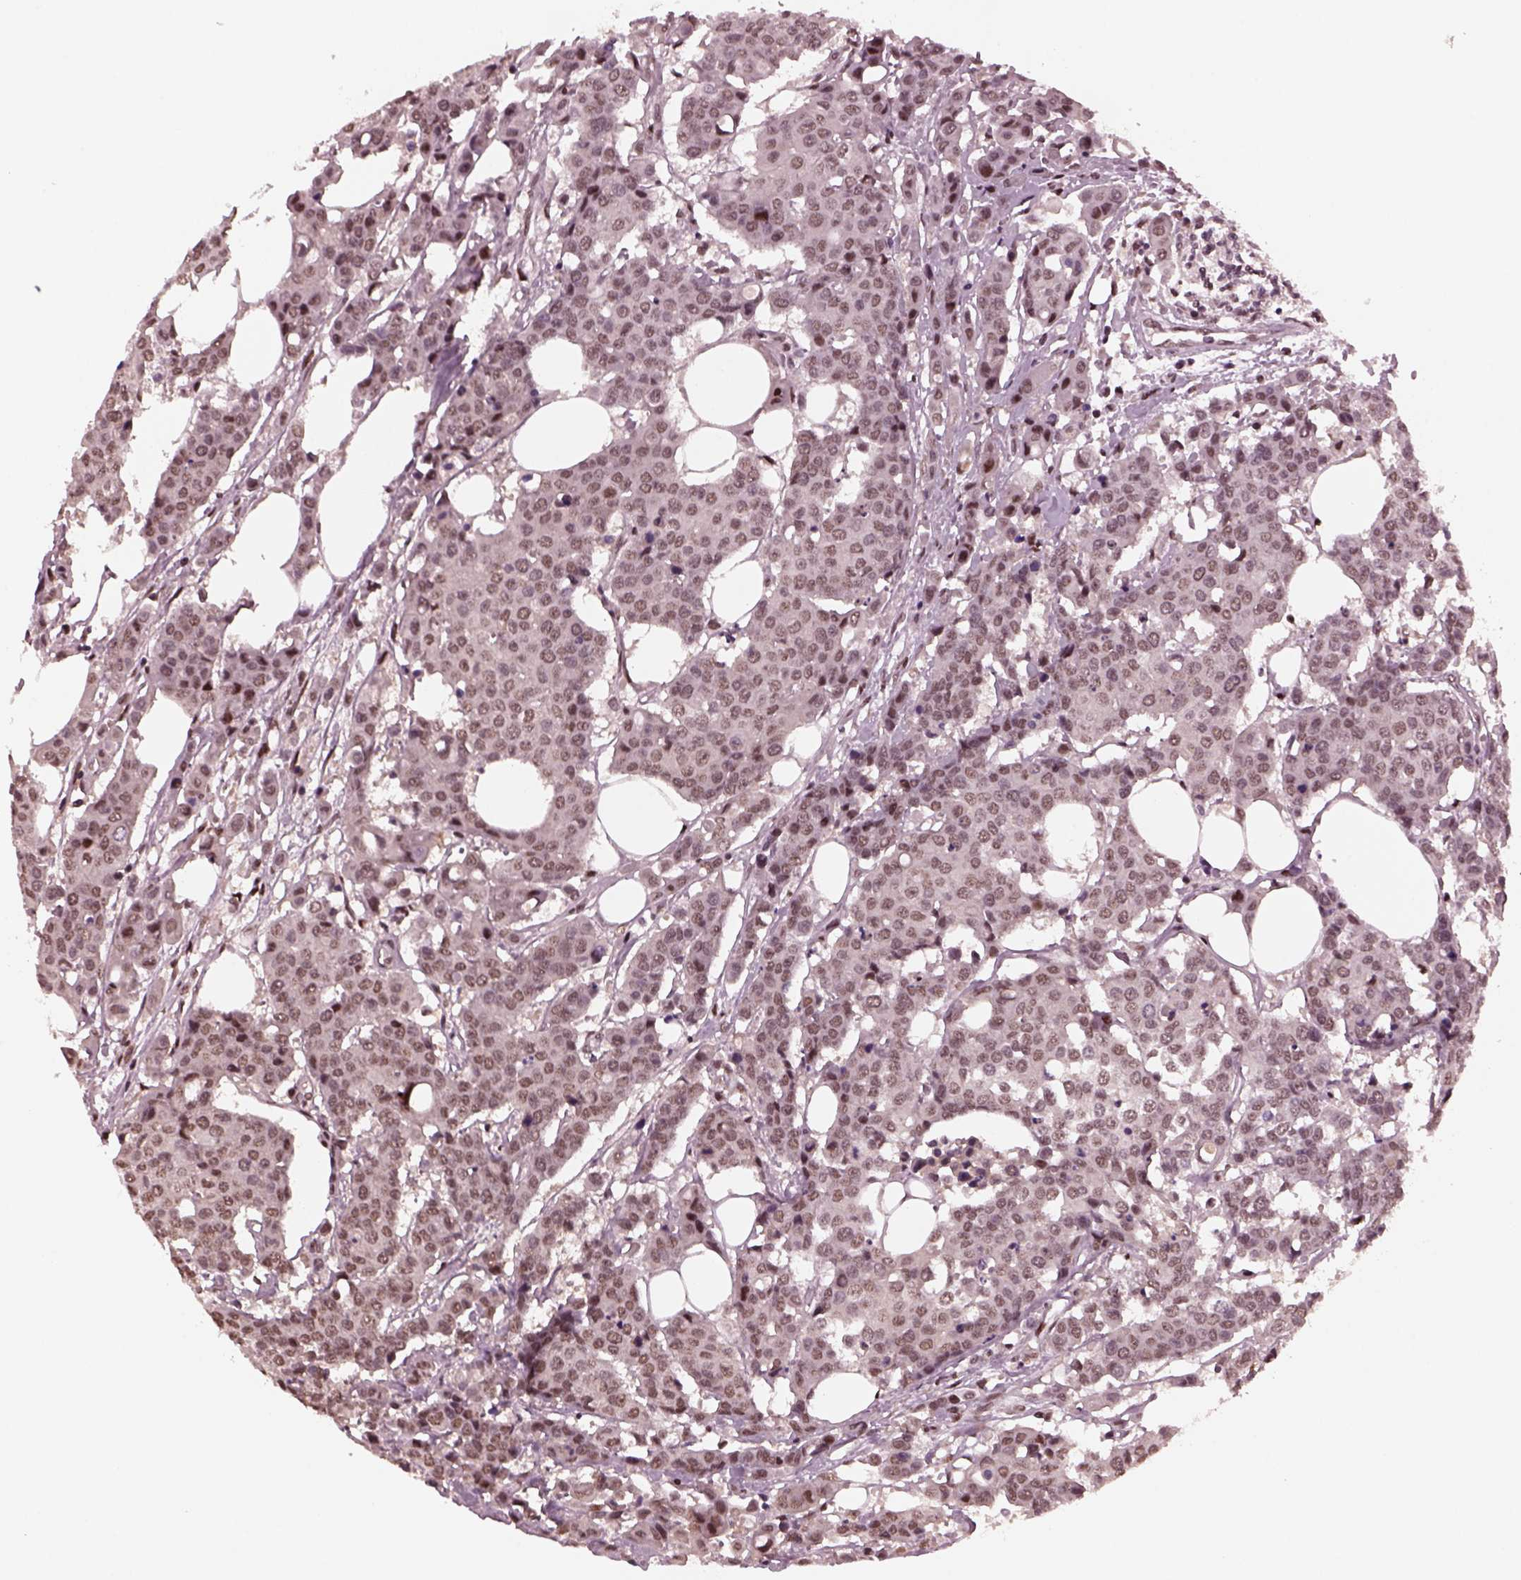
{"staining": {"intensity": "weak", "quantity": "25%-75%", "location": "nuclear"}, "tissue": "carcinoid", "cell_type": "Tumor cells", "image_type": "cancer", "snomed": [{"axis": "morphology", "description": "Carcinoid, malignant, NOS"}, {"axis": "topography", "description": "Colon"}], "caption": "DAB immunohistochemical staining of human carcinoid displays weak nuclear protein staining in about 25%-75% of tumor cells.", "gene": "NAP1L5", "patient": {"sex": "male", "age": 81}}